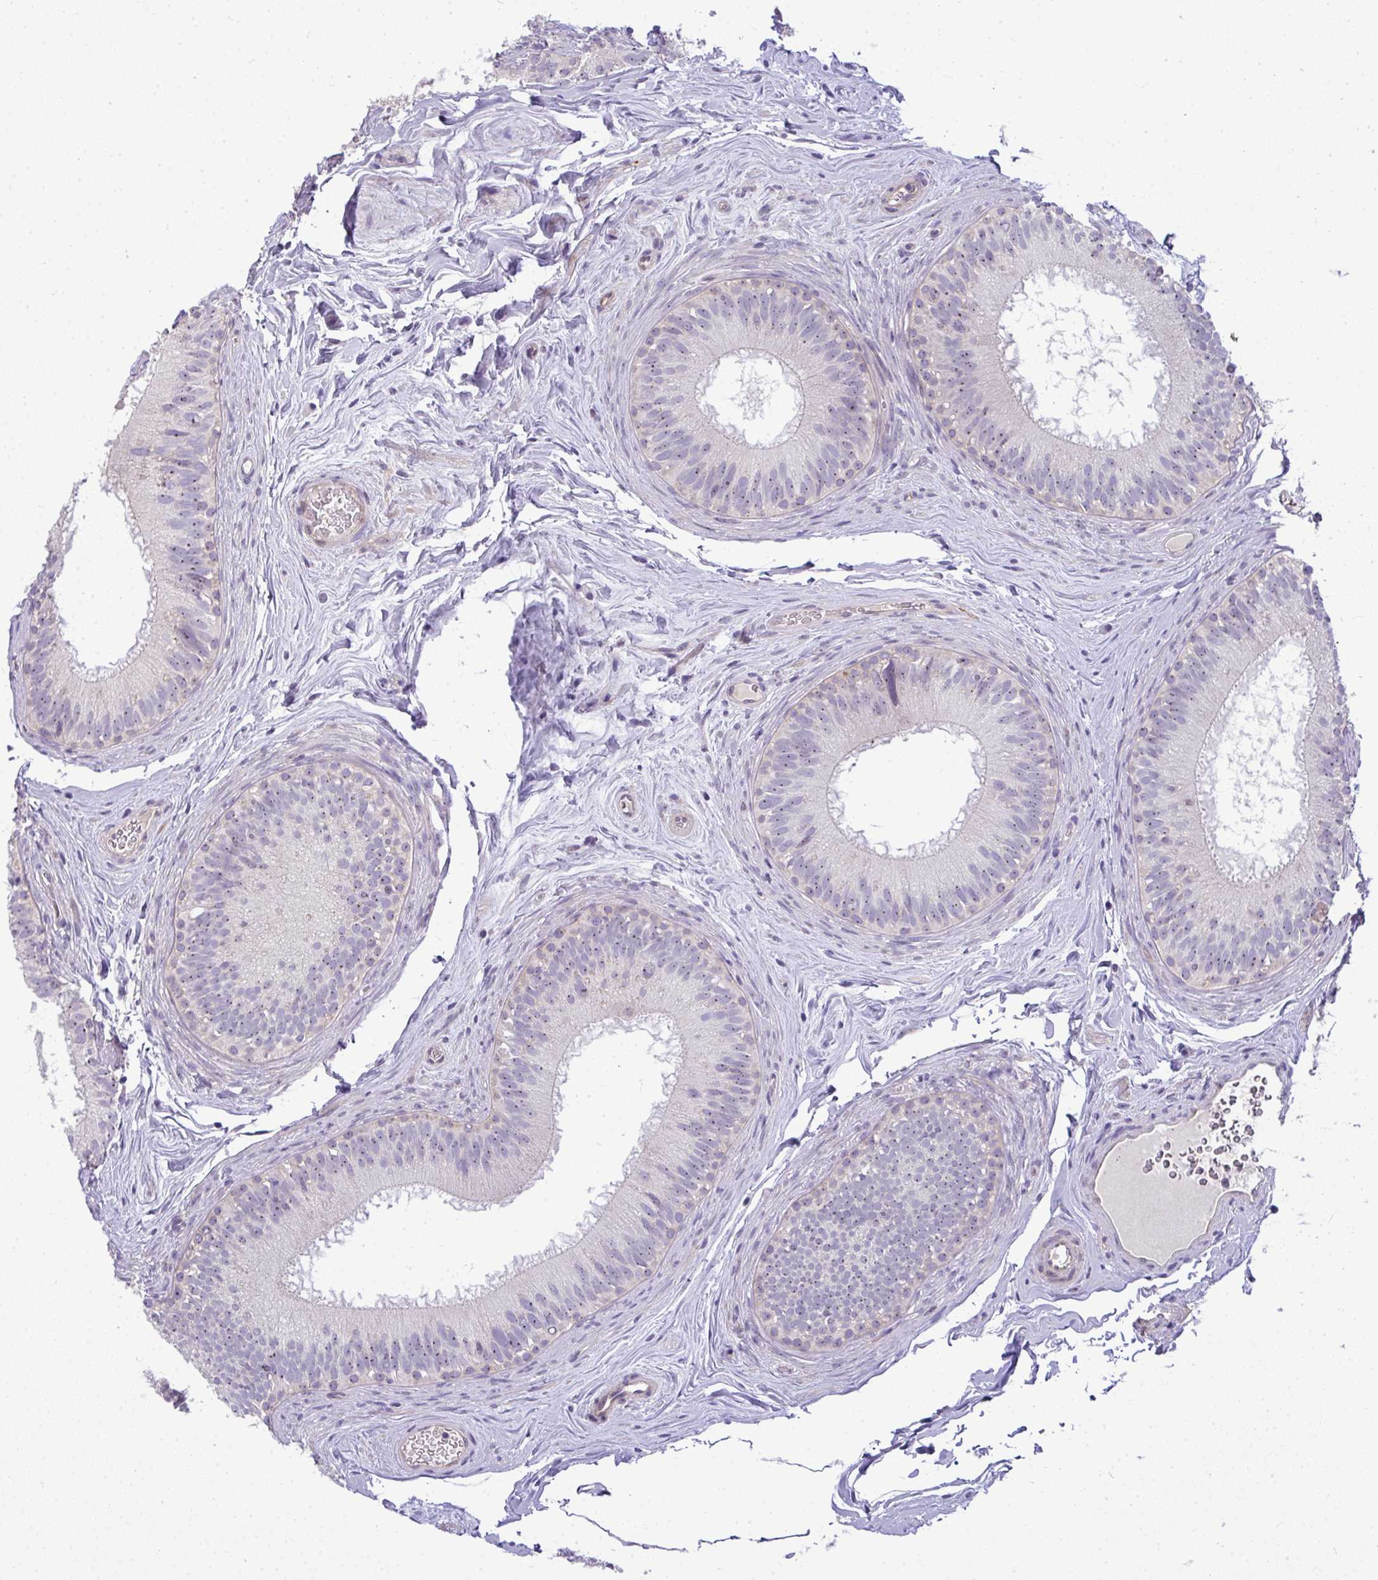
{"staining": {"intensity": "weak", "quantity": "25%-75%", "location": "nuclear"}, "tissue": "epididymis", "cell_type": "Glandular cells", "image_type": "normal", "snomed": [{"axis": "morphology", "description": "Normal tissue, NOS"}, {"axis": "topography", "description": "Epididymis"}], "caption": "This is a histology image of immunohistochemistry (IHC) staining of normal epididymis, which shows weak positivity in the nuclear of glandular cells.", "gene": "NT5C1A", "patient": {"sex": "male", "age": 44}}